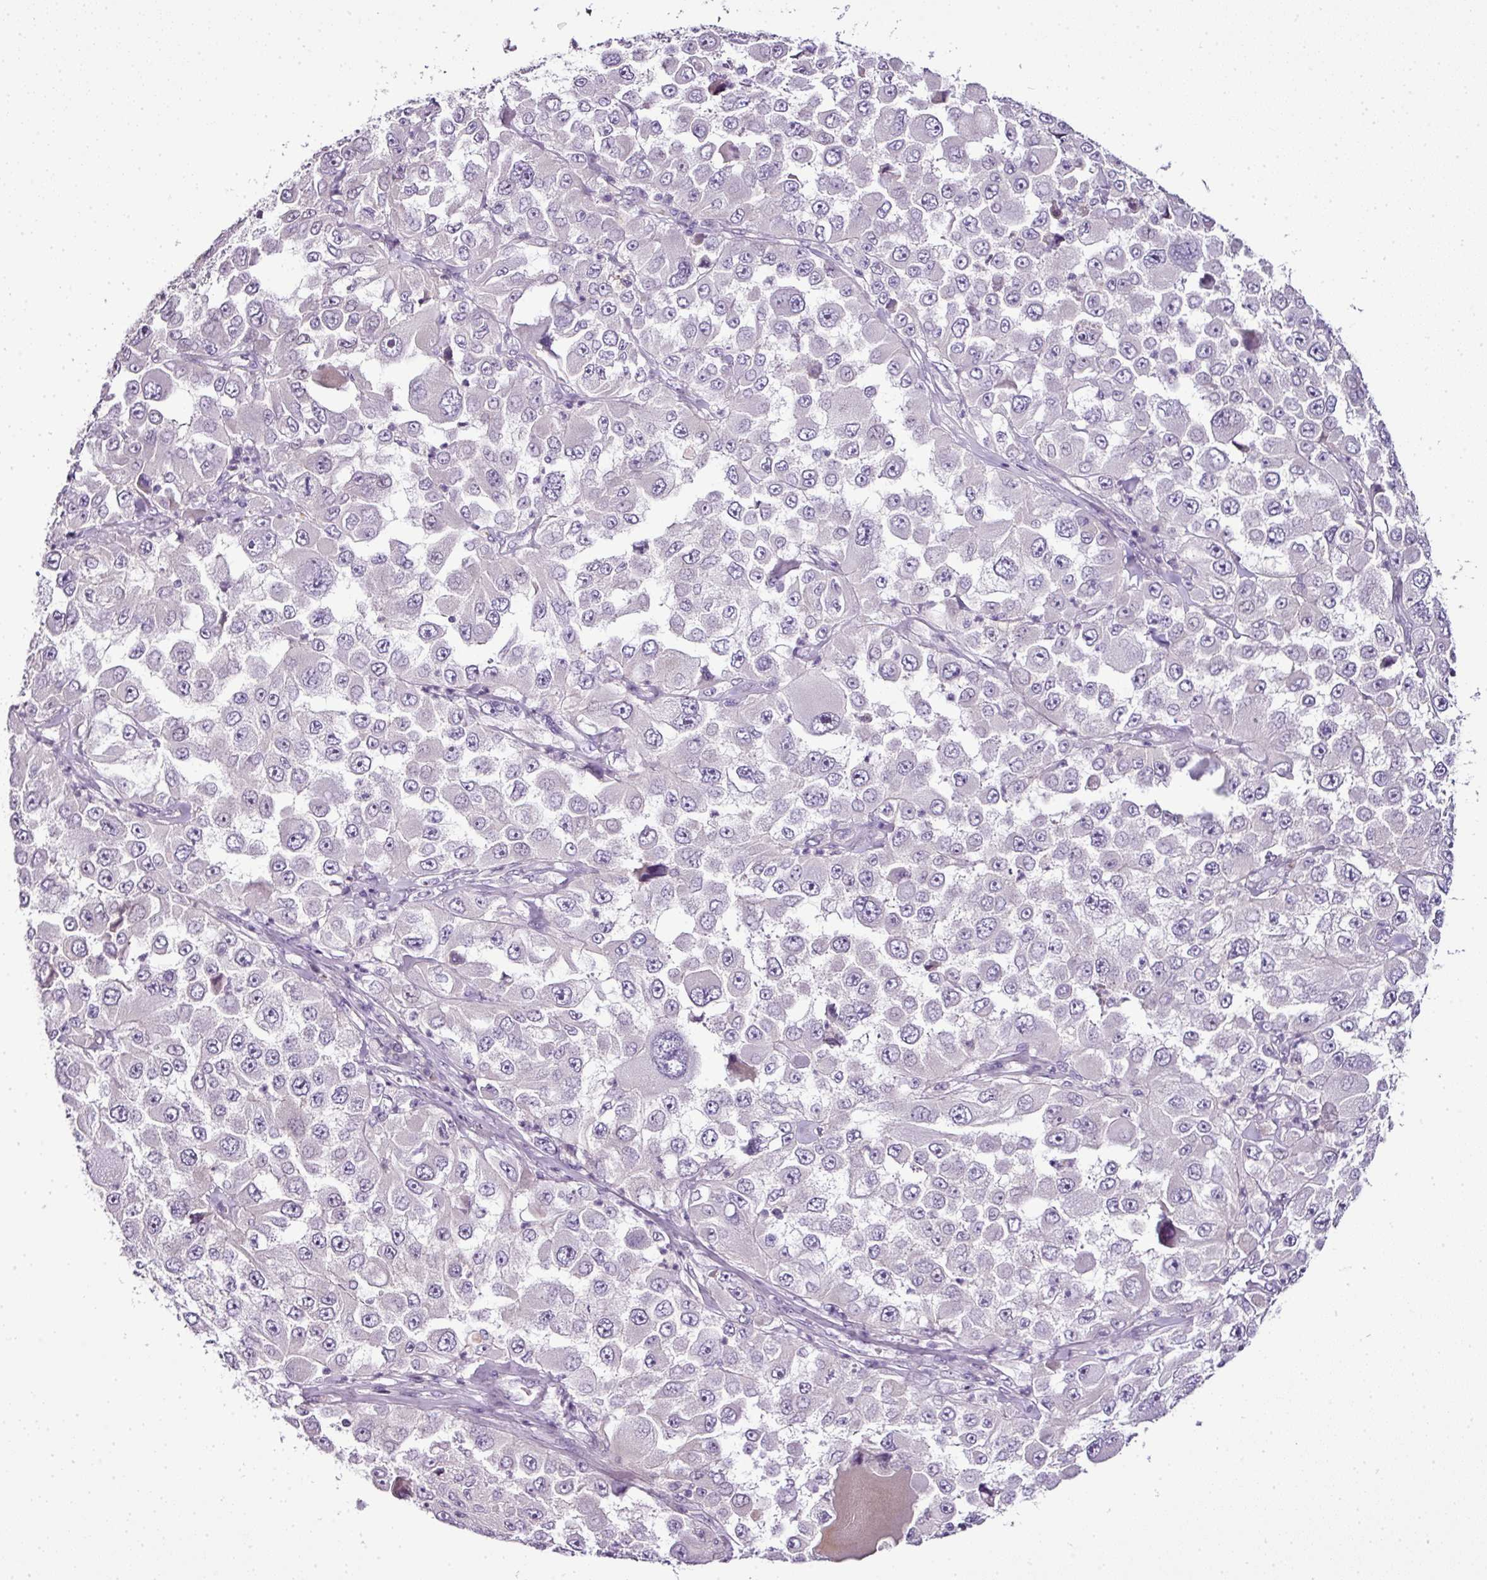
{"staining": {"intensity": "negative", "quantity": "none", "location": "none"}, "tissue": "melanoma", "cell_type": "Tumor cells", "image_type": "cancer", "snomed": [{"axis": "morphology", "description": "Malignant melanoma, Metastatic site"}, {"axis": "topography", "description": "Lymph node"}], "caption": "Tumor cells are negative for brown protein staining in melanoma. (Stains: DAB immunohistochemistry with hematoxylin counter stain, Microscopy: brightfield microscopy at high magnification).", "gene": "TEX30", "patient": {"sex": "male", "age": 62}}